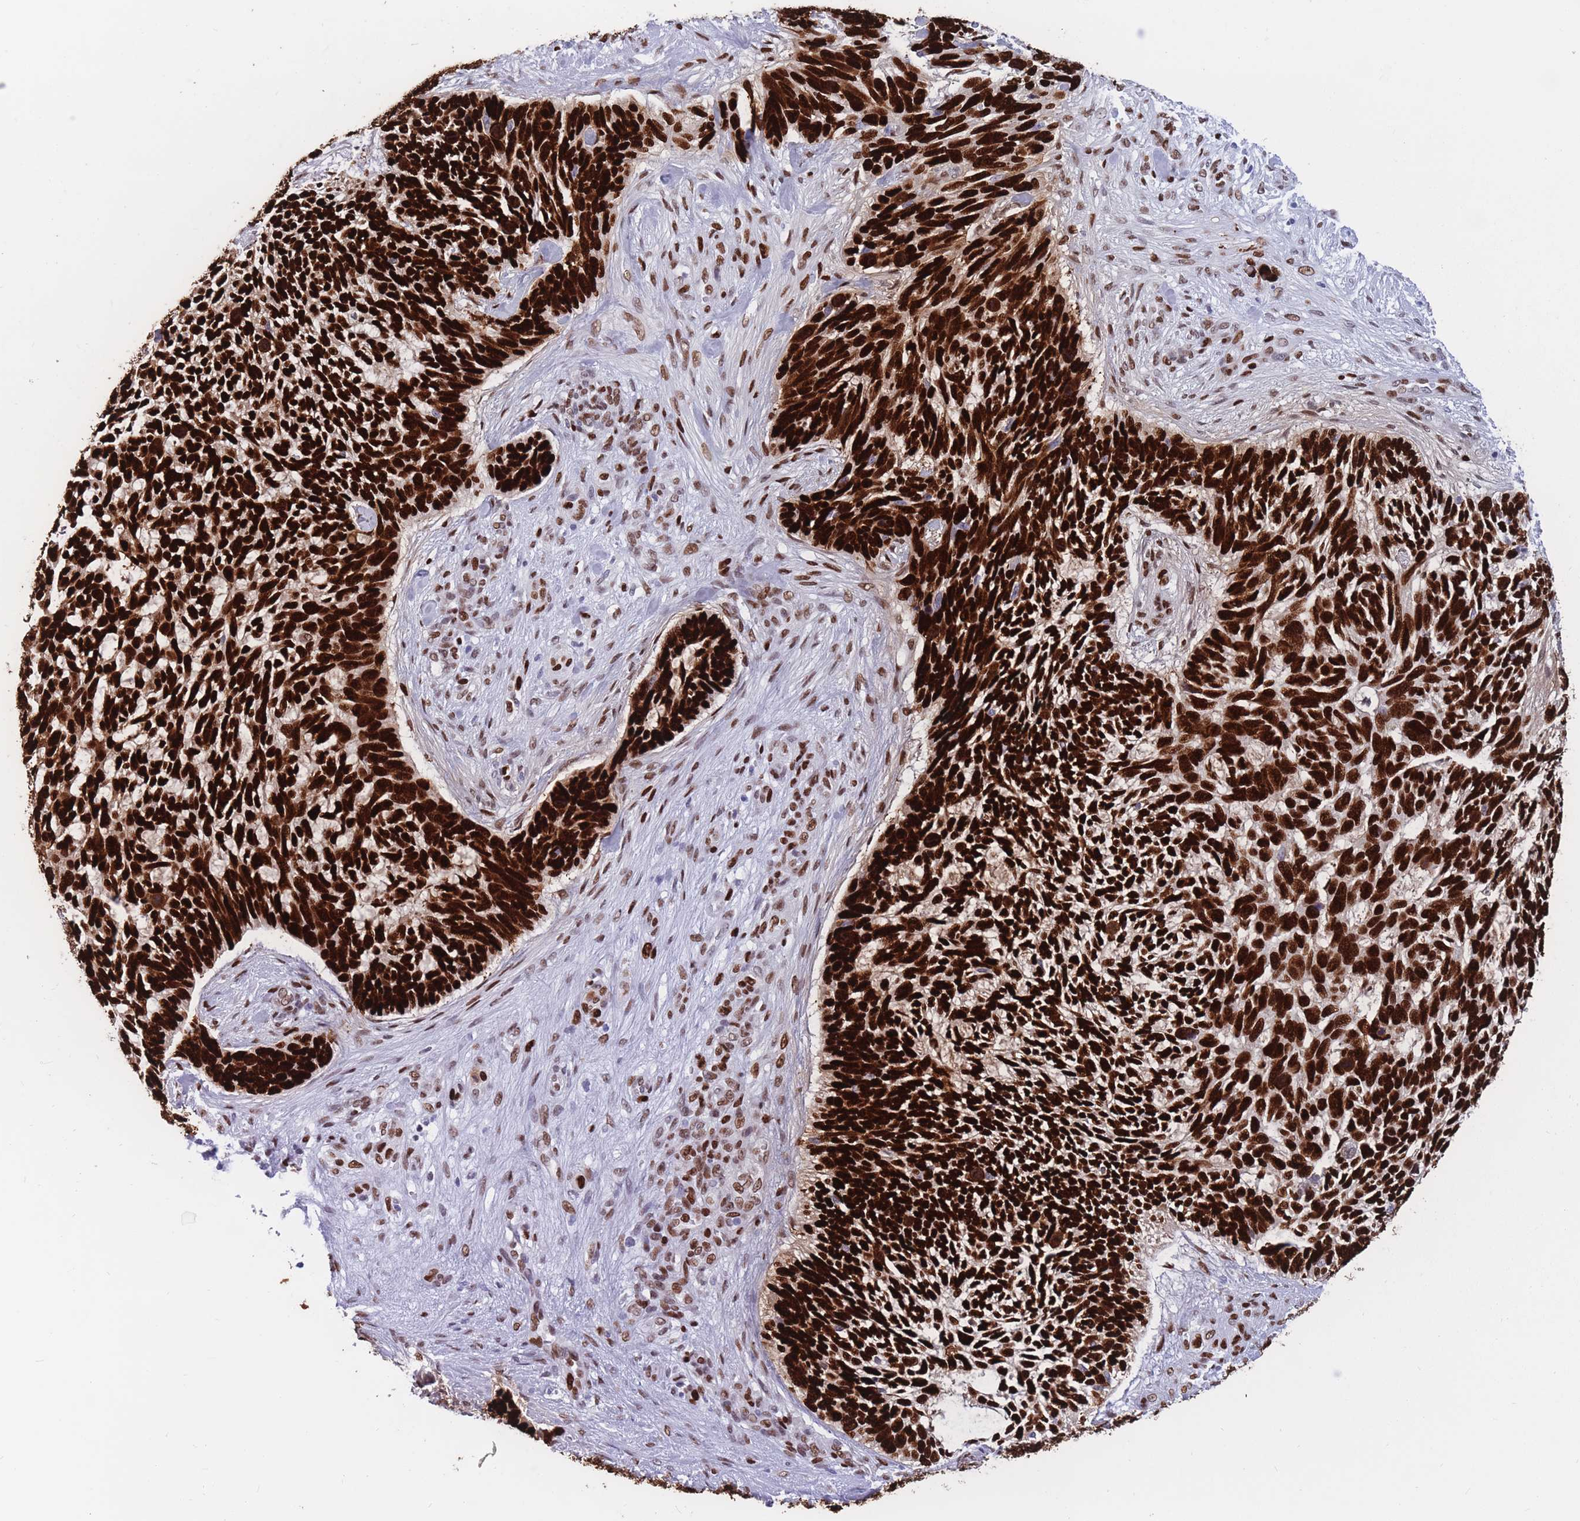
{"staining": {"intensity": "strong", "quantity": ">75%", "location": "nuclear"}, "tissue": "skin cancer", "cell_type": "Tumor cells", "image_type": "cancer", "snomed": [{"axis": "morphology", "description": "Basal cell carcinoma"}, {"axis": "topography", "description": "Skin"}], "caption": "Immunohistochemistry (IHC) image of neoplastic tissue: human skin basal cell carcinoma stained using IHC exhibits high levels of strong protein expression localized specifically in the nuclear of tumor cells, appearing as a nuclear brown color.", "gene": "NASP", "patient": {"sex": "male", "age": 88}}